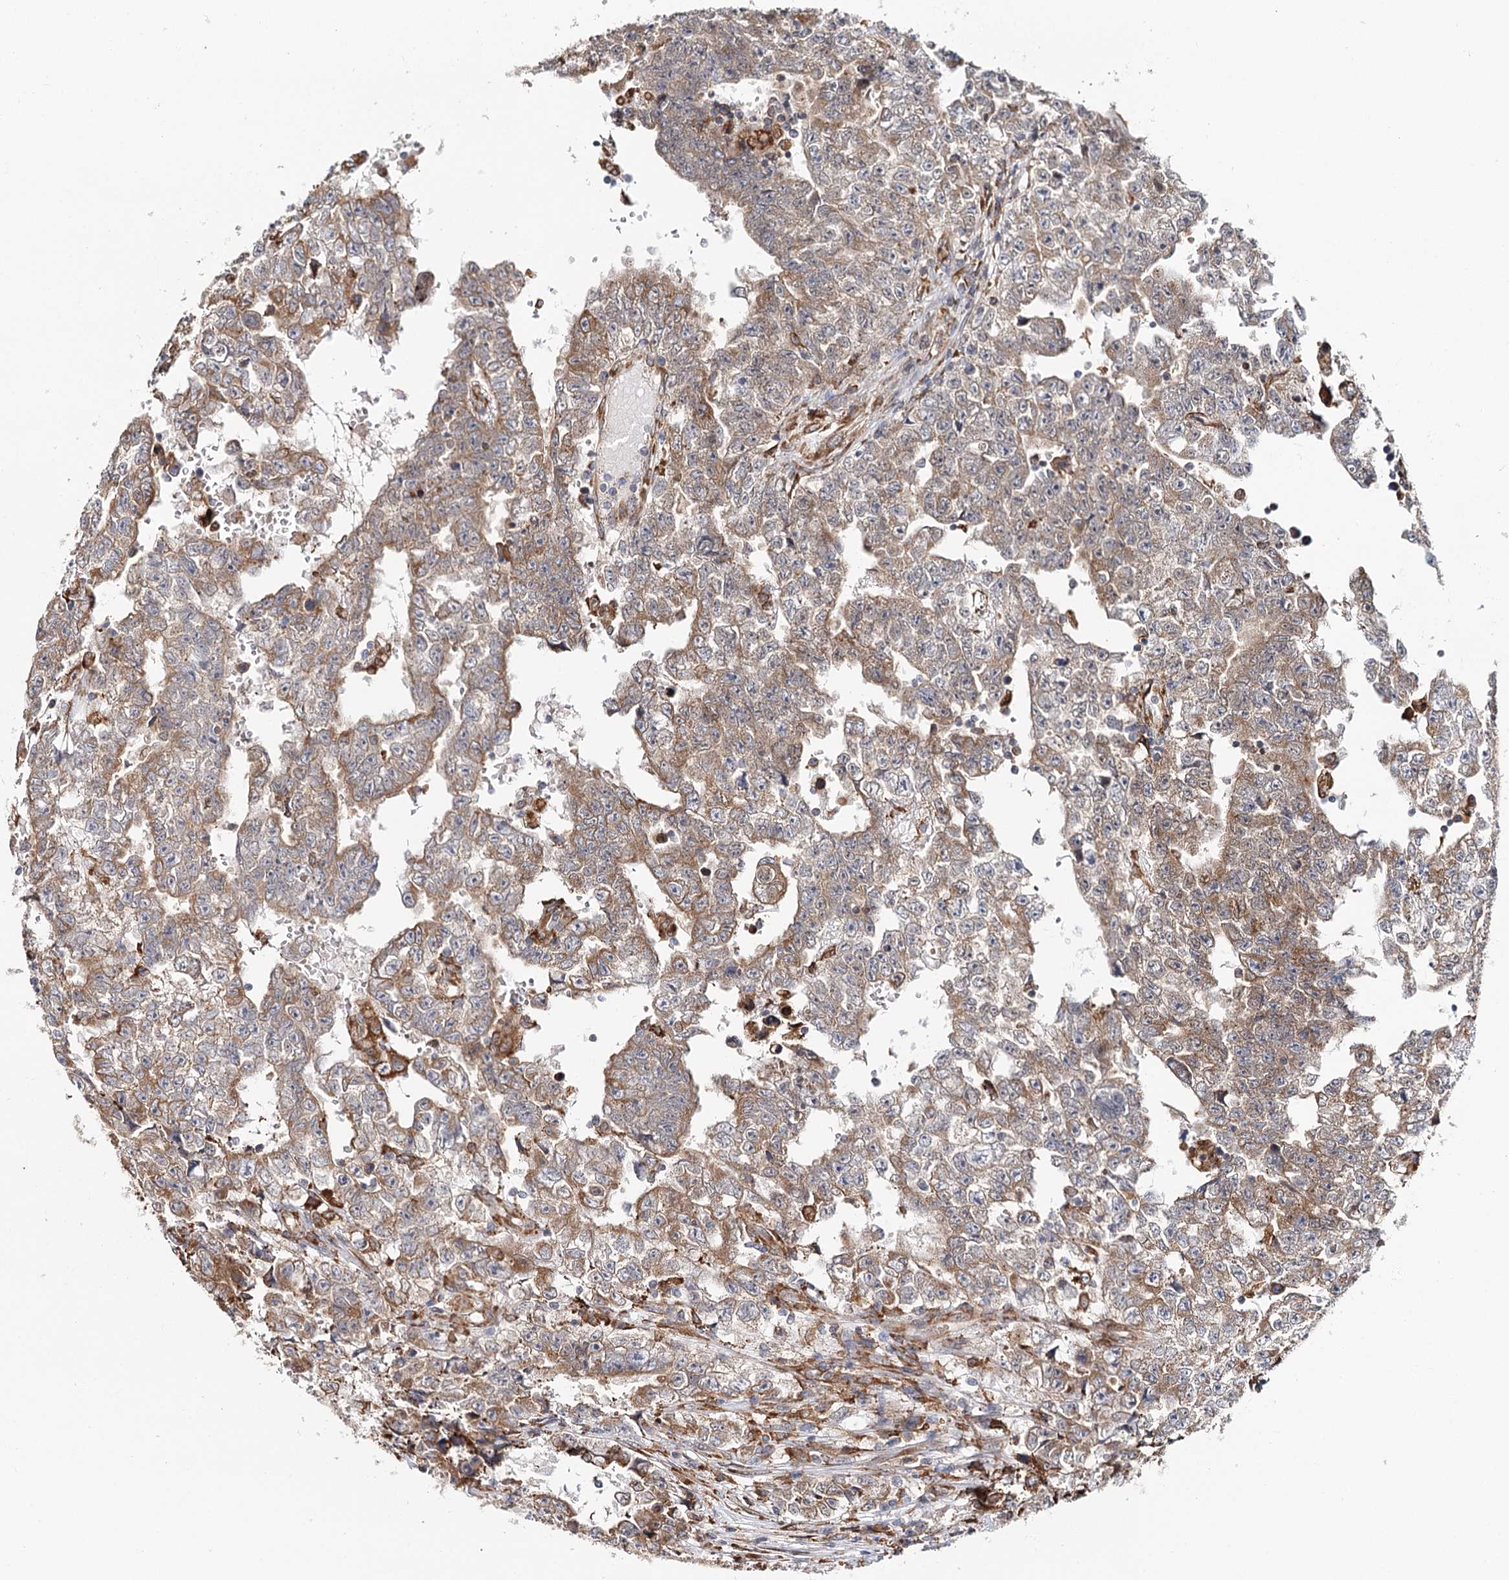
{"staining": {"intensity": "moderate", "quantity": "25%-75%", "location": "cytoplasmic/membranous"}, "tissue": "testis cancer", "cell_type": "Tumor cells", "image_type": "cancer", "snomed": [{"axis": "morphology", "description": "Carcinoma, Embryonal, NOS"}, {"axis": "topography", "description": "Testis"}], "caption": "DAB (3,3'-diaminobenzidine) immunohistochemical staining of human embryonal carcinoma (testis) shows moderate cytoplasmic/membranous protein expression in approximately 25%-75% of tumor cells.", "gene": "VEGFA", "patient": {"sex": "male", "age": 25}}